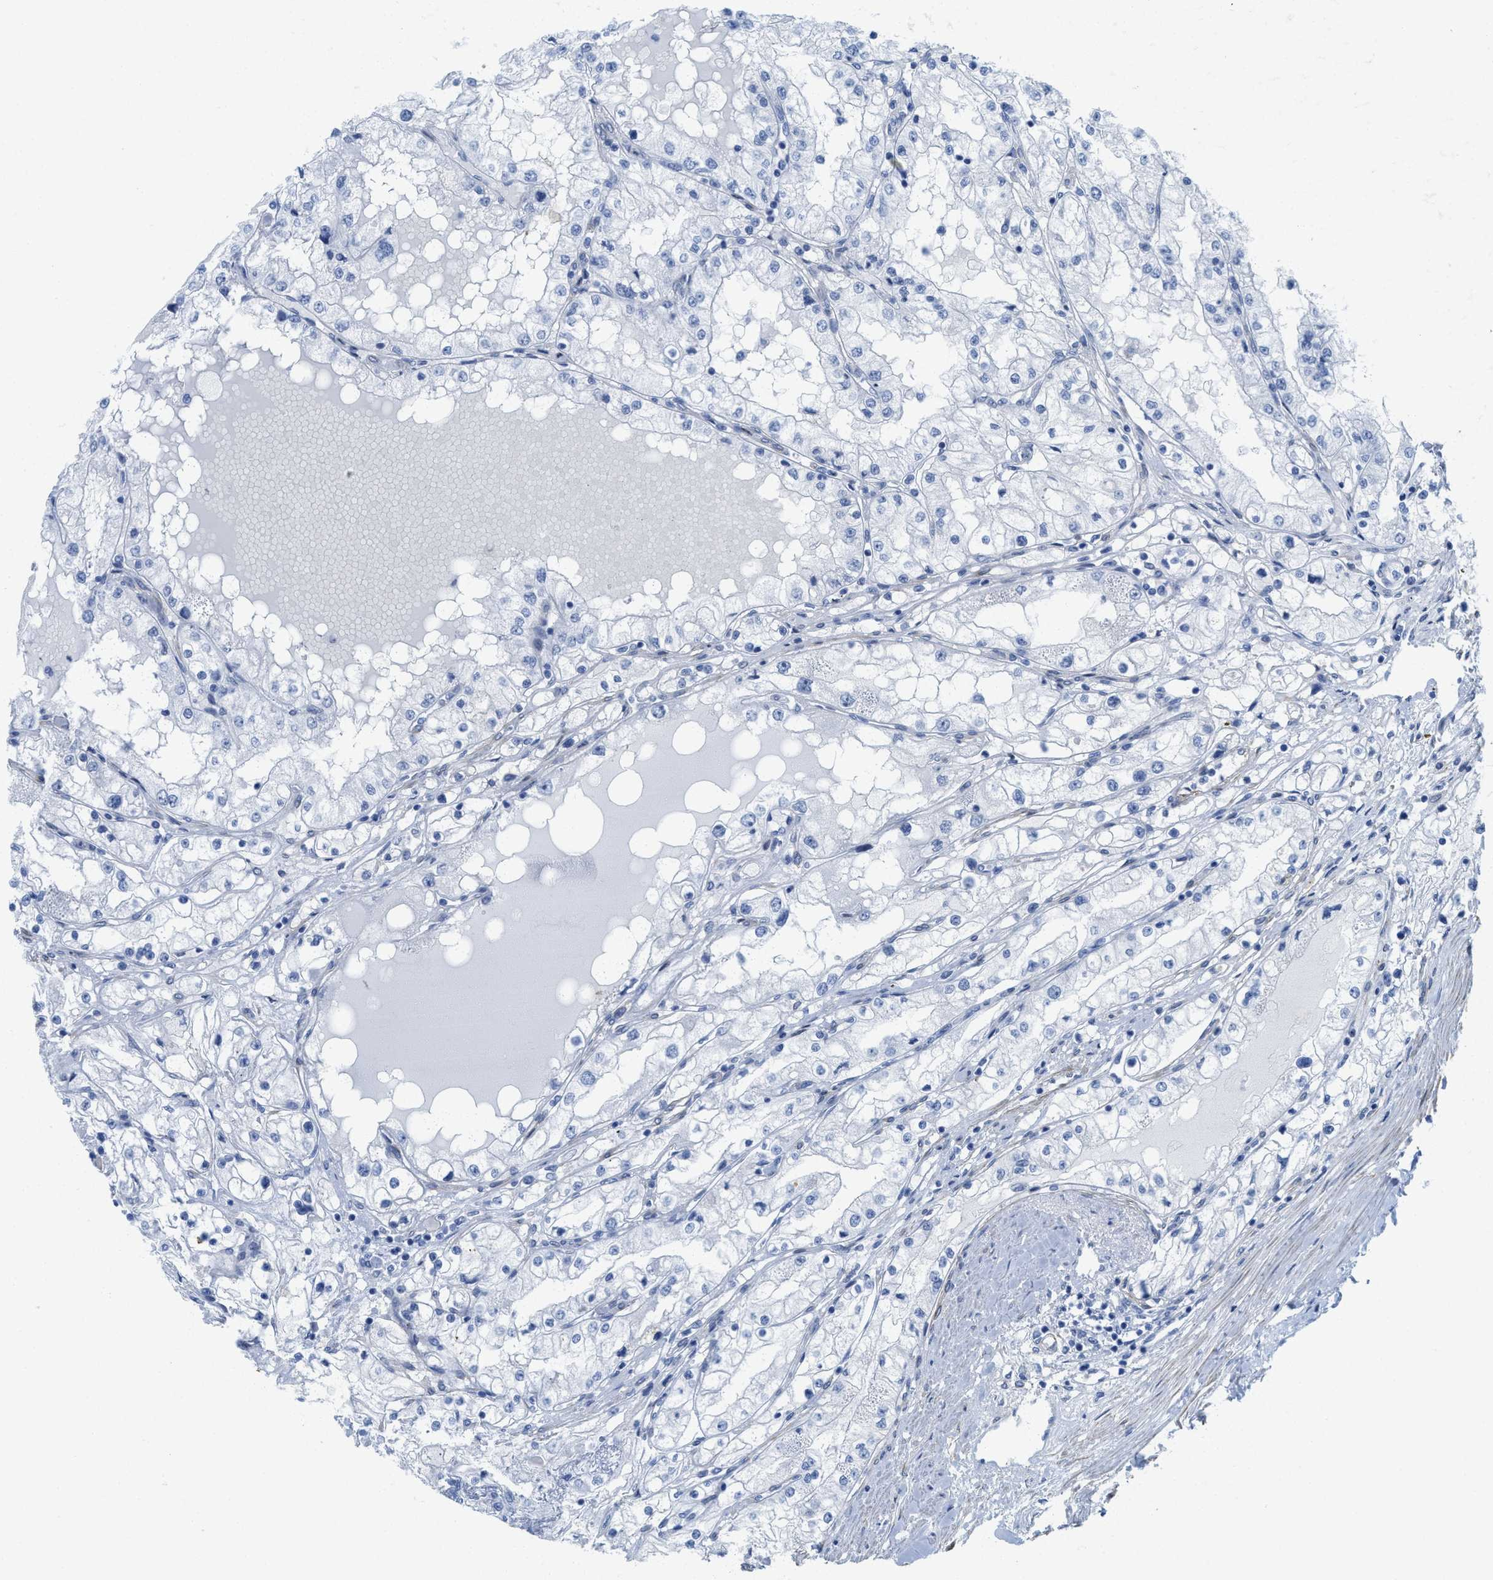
{"staining": {"intensity": "negative", "quantity": "none", "location": "none"}, "tissue": "renal cancer", "cell_type": "Tumor cells", "image_type": "cancer", "snomed": [{"axis": "morphology", "description": "Adenocarcinoma, NOS"}, {"axis": "topography", "description": "Kidney"}], "caption": "Protein analysis of renal cancer (adenocarcinoma) demonstrates no significant staining in tumor cells.", "gene": "TUB", "patient": {"sex": "male", "age": 68}}